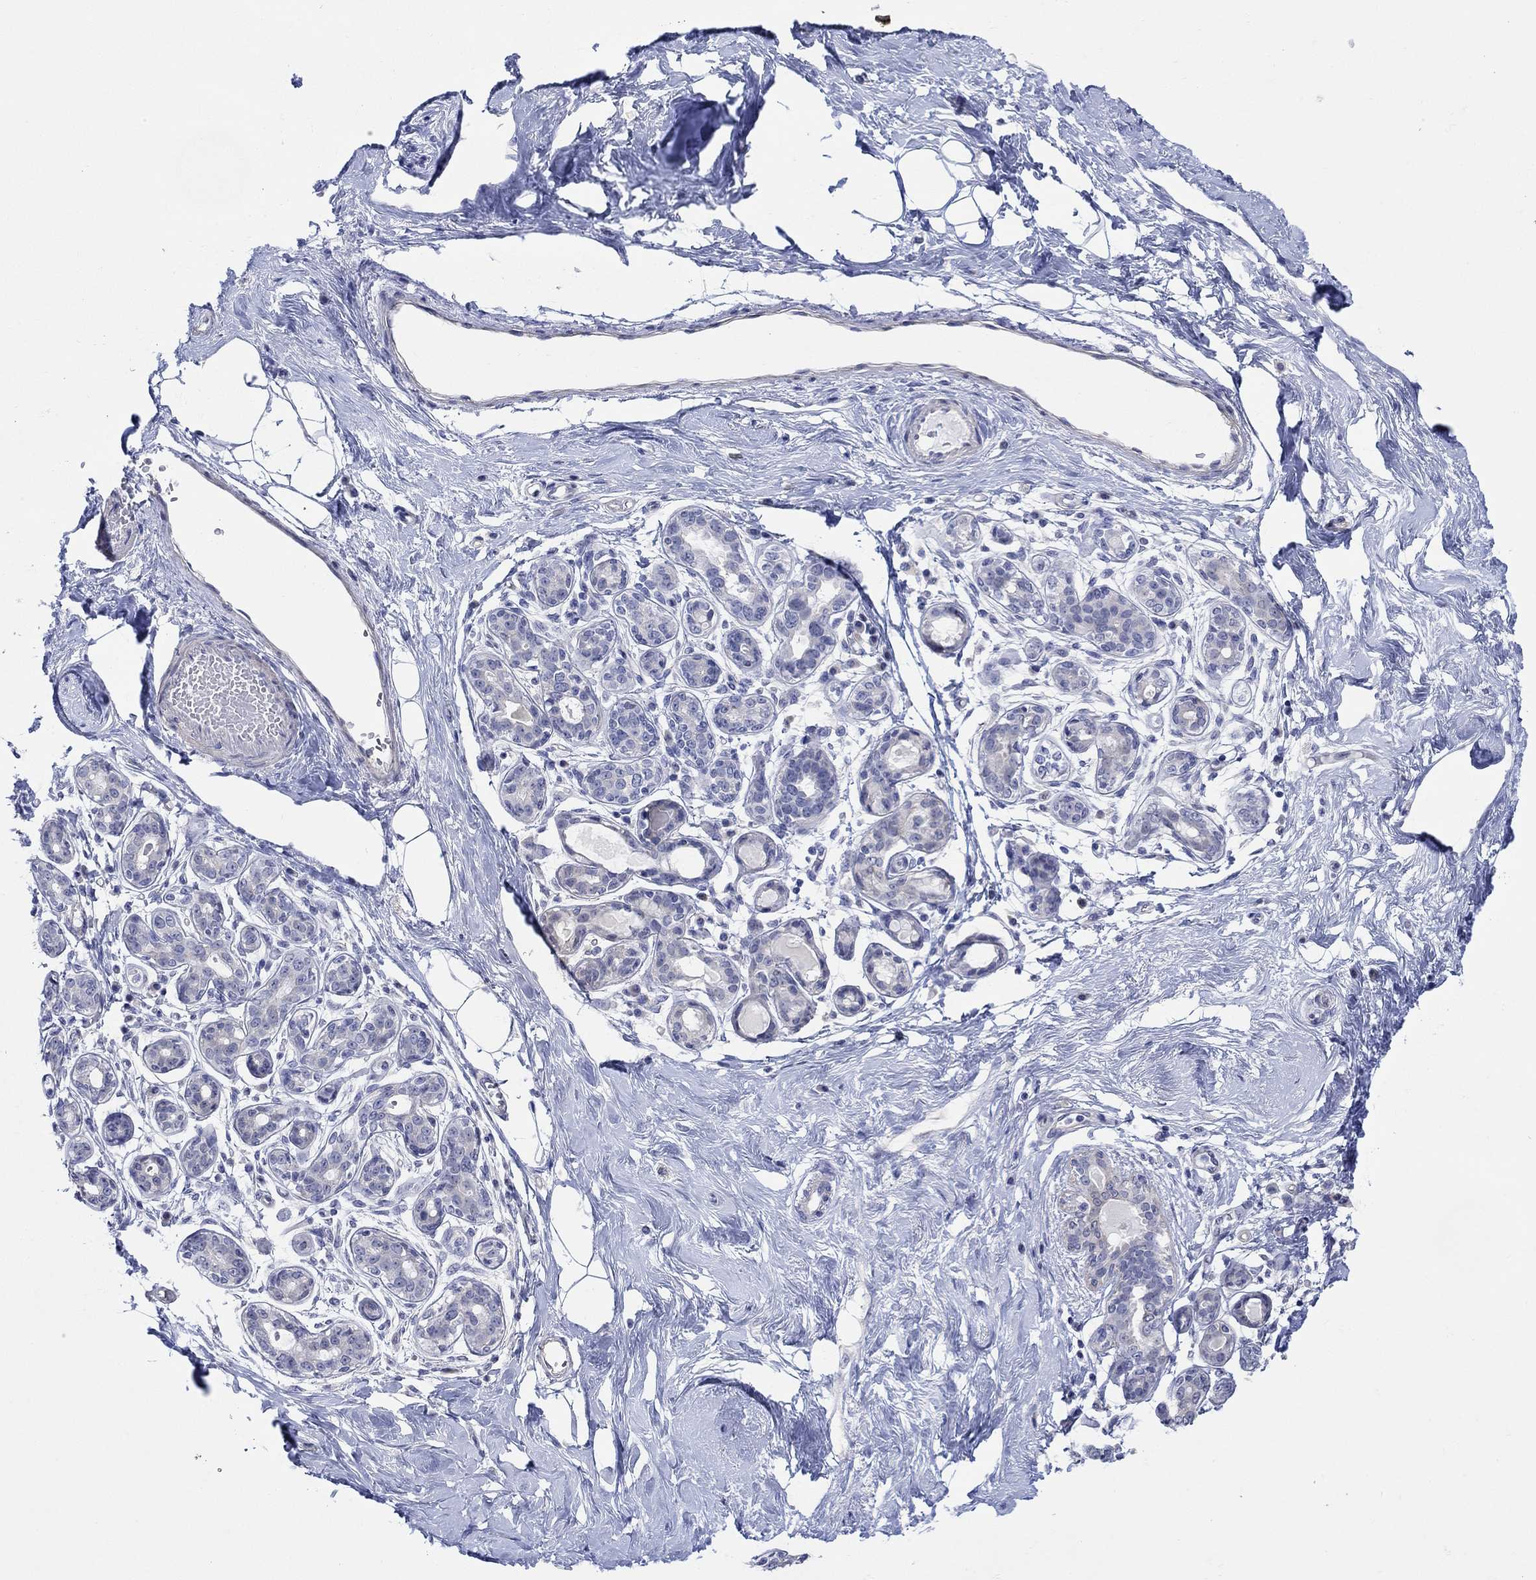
{"staining": {"intensity": "negative", "quantity": "none", "location": "none"}, "tissue": "breast", "cell_type": "Adipocytes", "image_type": "normal", "snomed": [{"axis": "morphology", "description": "Normal tissue, NOS"}, {"axis": "topography", "description": "Skin"}, {"axis": "topography", "description": "Breast"}], "caption": "This is an IHC image of normal breast. There is no expression in adipocytes.", "gene": "KRT222", "patient": {"sex": "female", "age": 43}}